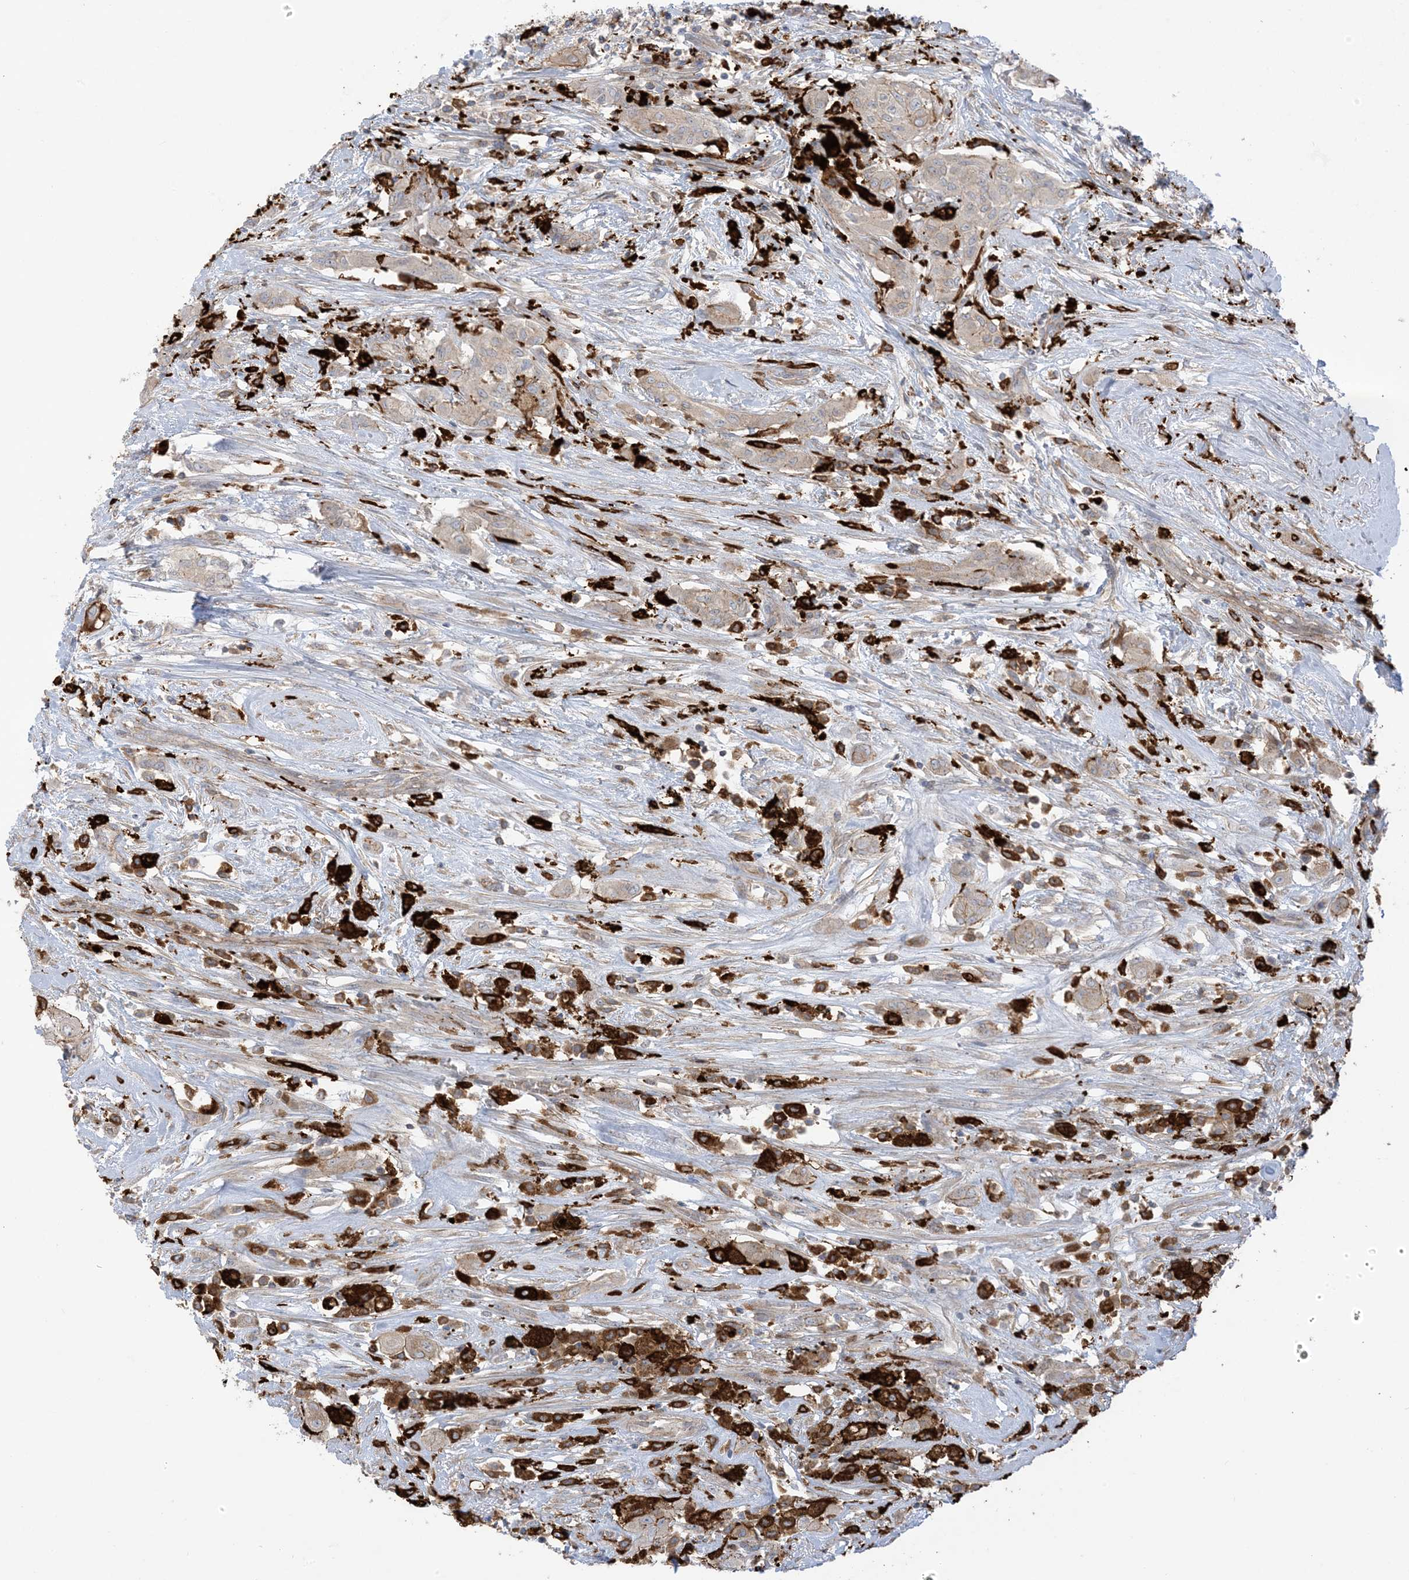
{"staining": {"intensity": "moderate", "quantity": "25%-75%", "location": "cytoplasmic/membranous"}, "tissue": "thyroid cancer", "cell_type": "Tumor cells", "image_type": "cancer", "snomed": [{"axis": "morphology", "description": "Papillary adenocarcinoma, NOS"}, {"axis": "topography", "description": "Thyroid gland"}], "caption": "Moderate cytoplasmic/membranous expression for a protein is seen in about 25%-75% of tumor cells of papillary adenocarcinoma (thyroid) using immunohistochemistry.", "gene": "ICMT", "patient": {"sex": "female", "age": 59}}